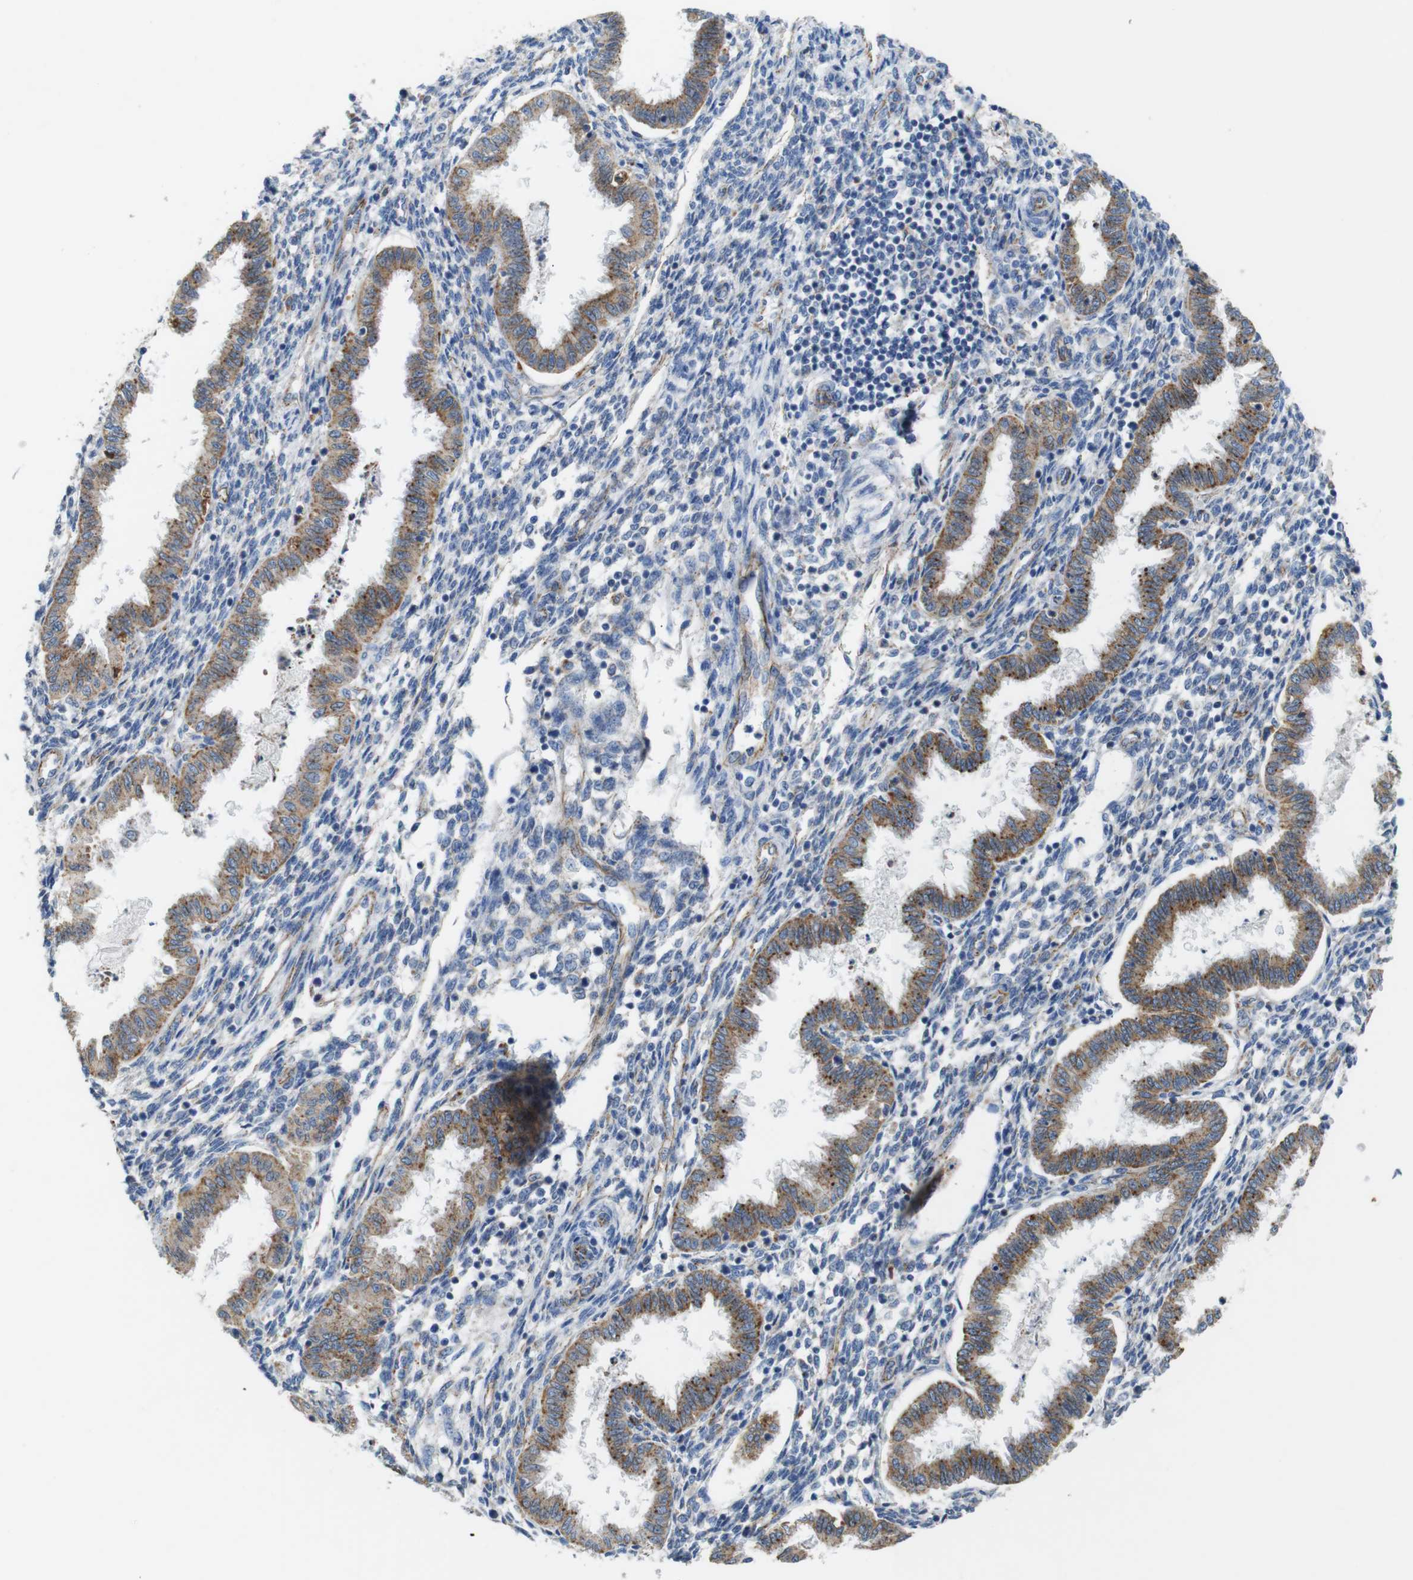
{"staining": {"intensity": "negative", "quantity": "none", "location": "none"}, "tissue": "endometrium", "cell_type": "Cells in endometrial stroma", "image_type": "normal", "snomed": [{"axis": "morphology", "description": "Normal tissue, NOS"}, {"axis": "topography", "description": "Endometrium"}], "caption": "Photomicrograph shows no protein positivity in cells in endometrial stroma of normal endometrium.", "gene": "NHLRC3", "patient": {"sex": "female", "age": 33}}